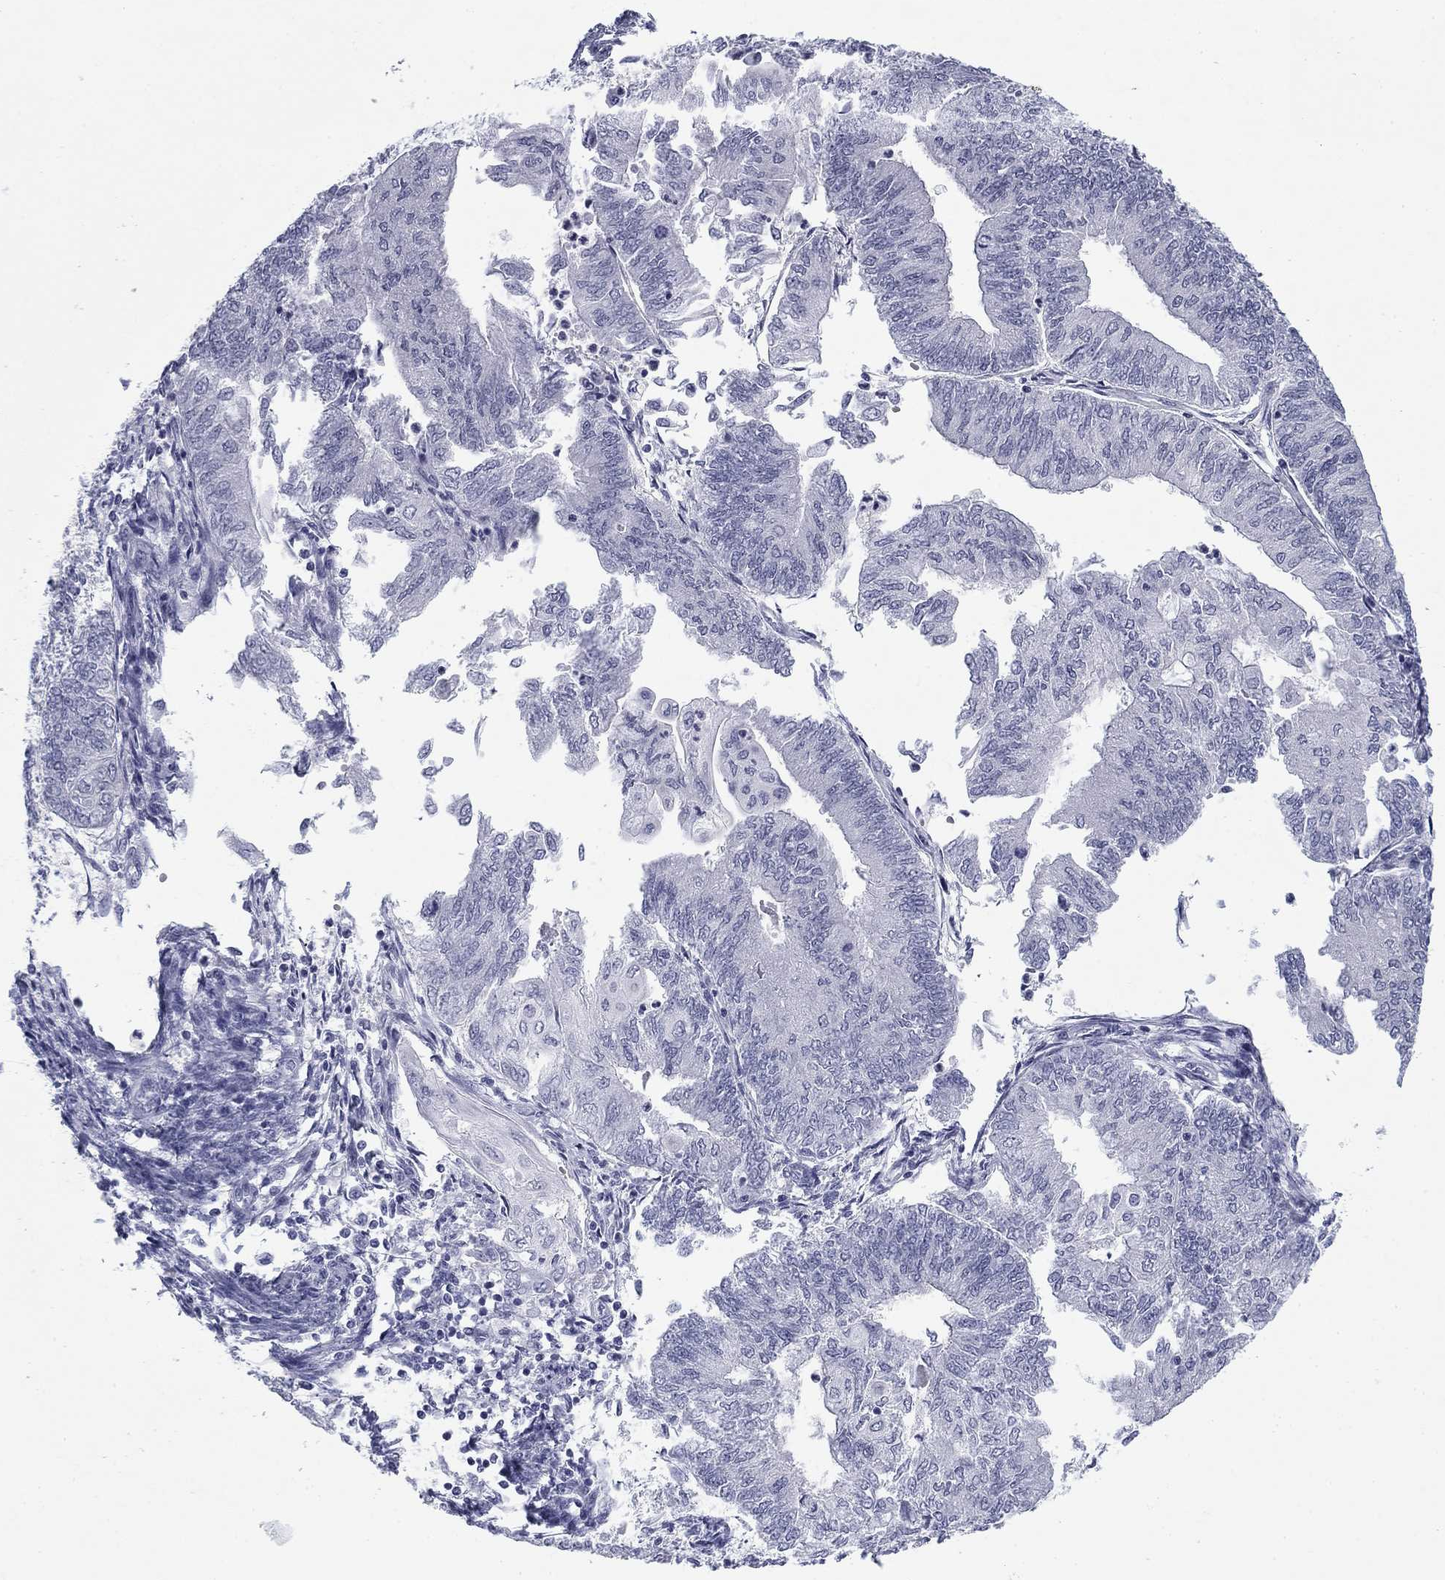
{"staining": {"intensity": "negative", "quantity": "none", "location": "none"}, "tissue": "endometrial cancer", "cell_type": "Tumor cells", "image_type": "cancer", "snomed": [{"axis": "morphology", "description": "Adenocarcinoma, NOS"}, {"axis": "topography", "description": "Endometrium"}], "caption": "The photomicrograph reveals no significant expression in tumor cells of endometrial cancer (adenocarcinoma).", "gene": "PRPH", "patient": {"sex": "female", "age": 59}}